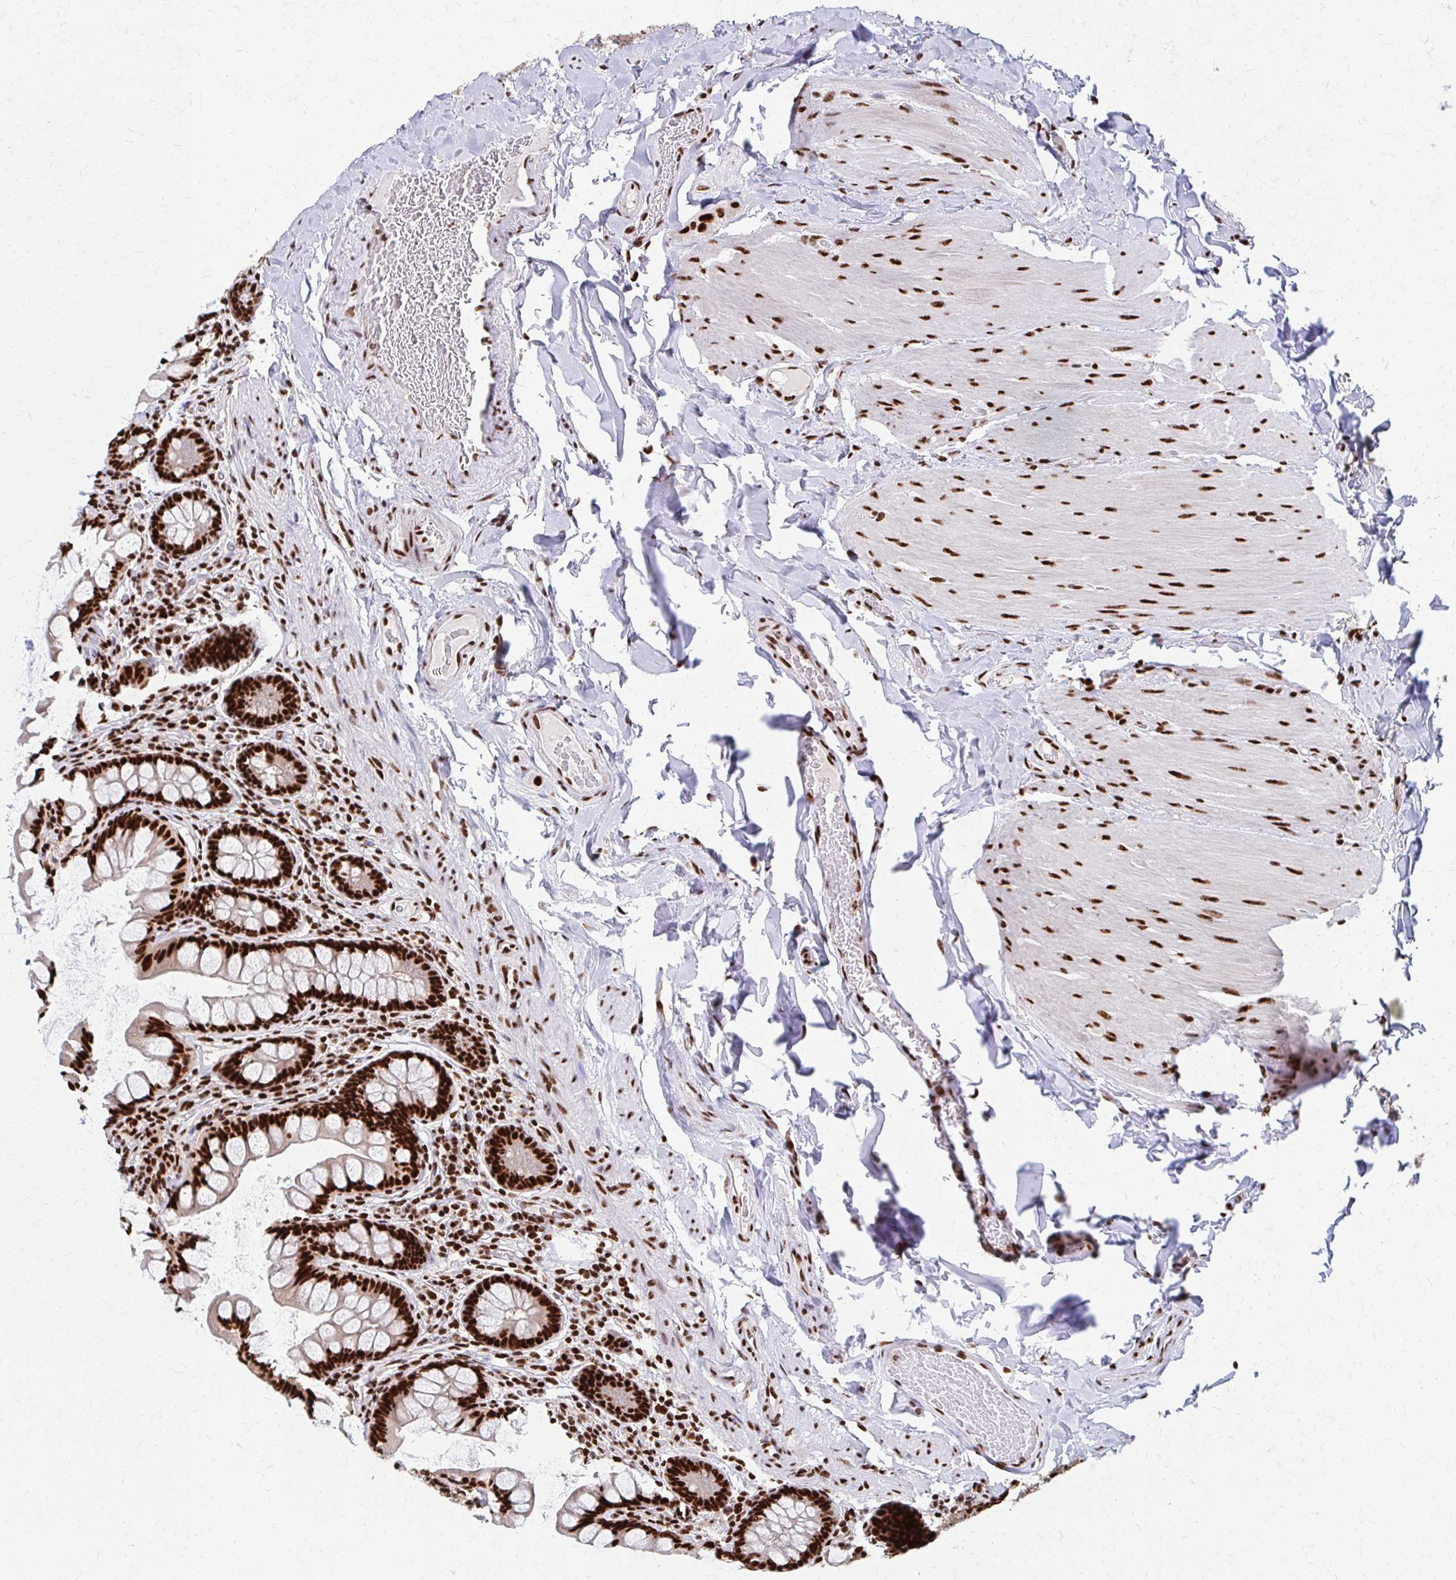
{"staining": {"intensity": "strong", "quantity": ">75%", "location": "nuclear"}, "tissue": "small intestine", "cell_type": "Glandular cells", "image_type": "normal", "snomed": [{"axis": "morphology", "description": "Normal tissue, NOS"}, {"axis": "topography", "description": "Small intestine"}], "caption": "Brown immunohistochemical staining in benign human small intestine reveals strong nuclear positivity in approximately >75% of glandular cells. The staining was performed using DAB (3,3'-diaminobenzidine) to visualize the protein expression in brown, while the nuclei were stained in blue with hematoxylin (Magnification: 20x).", "gene": "CNKSR3", "patient": {"sex": "male", "age": 70}}